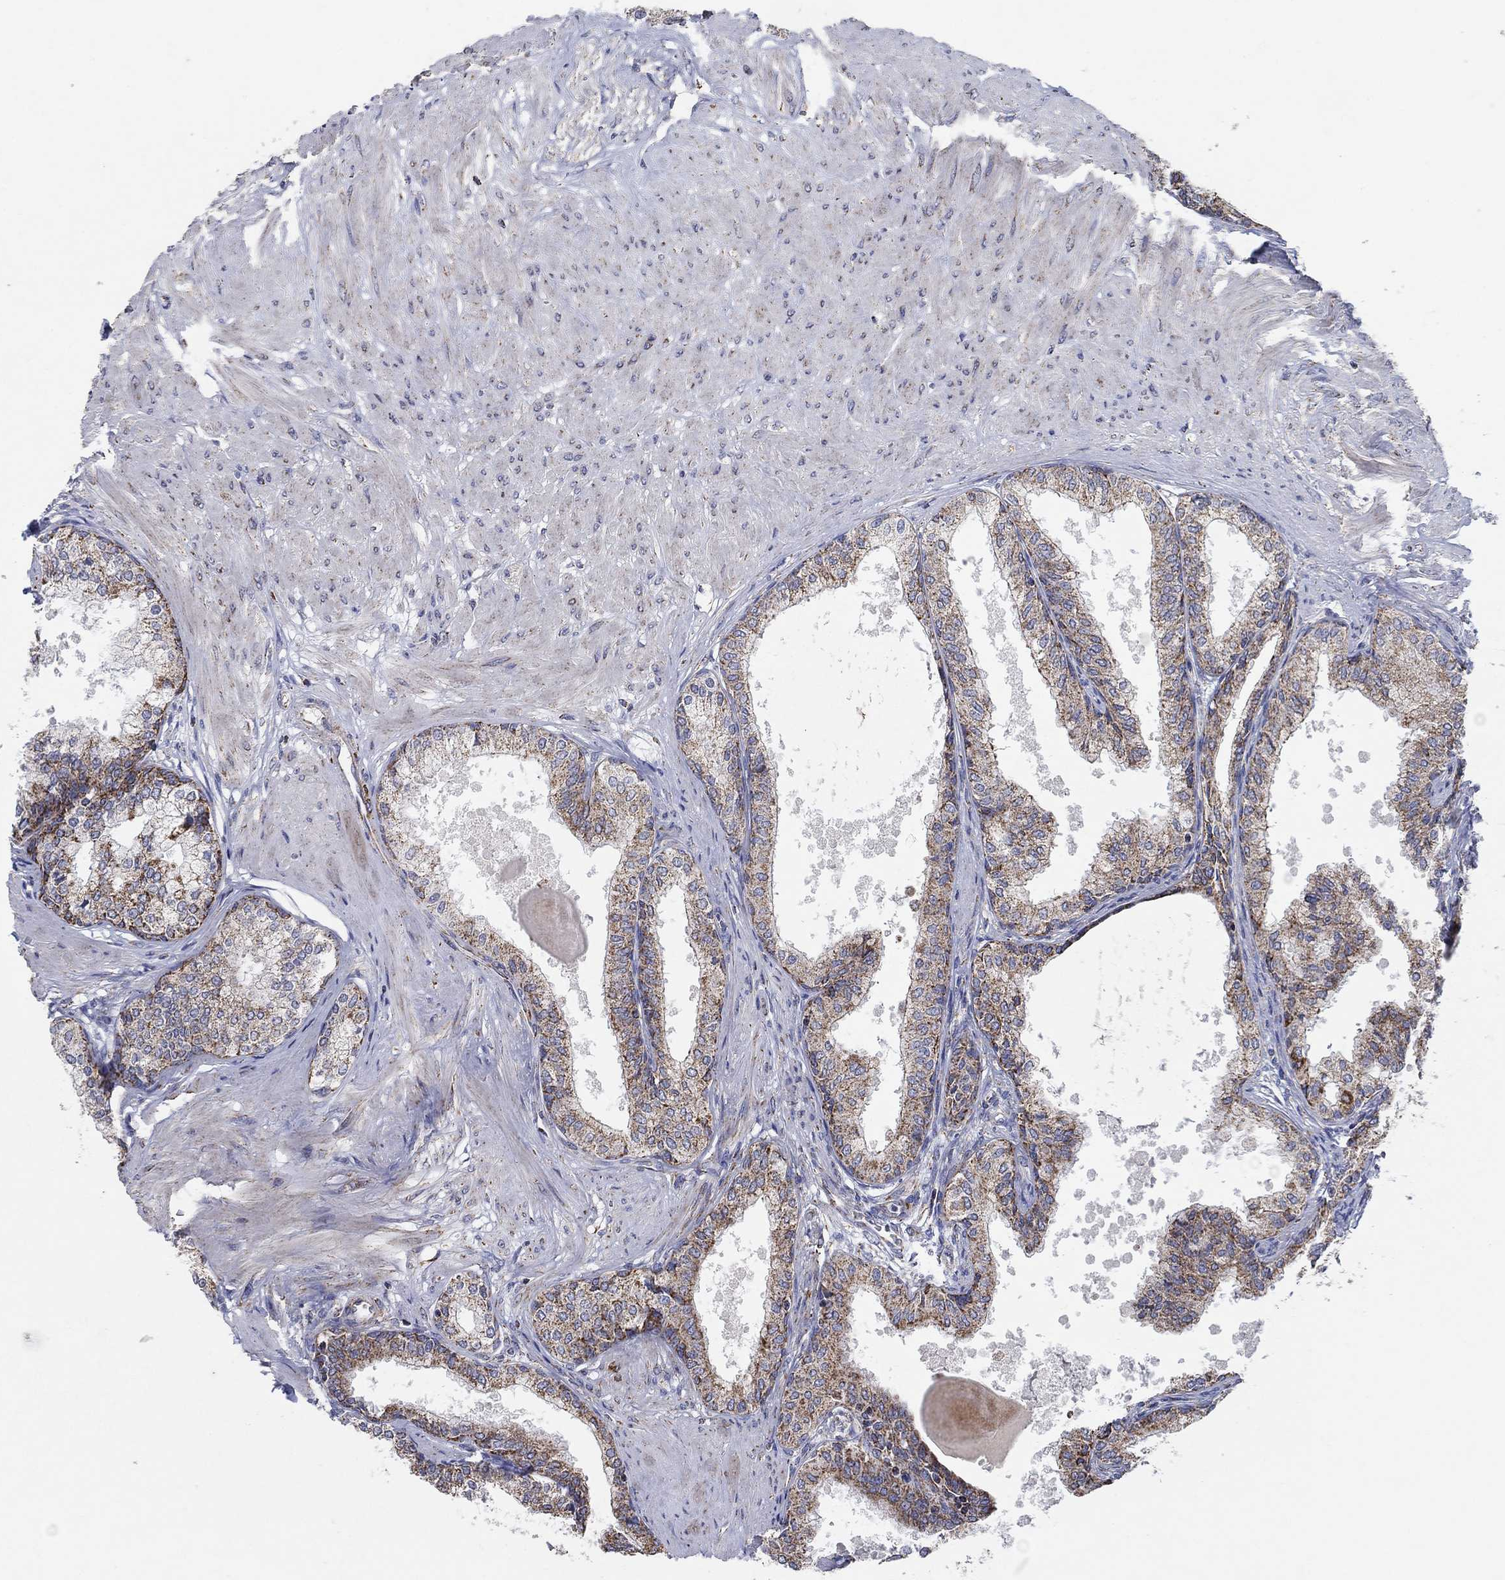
{"staining": {"intensity": "moderate", "quantity": "25%-75%", "location": "cytoplasmic/membranous"}, "tissue": "prostate", "cell_type": "Glandular cells", "image_type": "normal", "snomed": [{"axis": "morphology", "description": "Normal tissue, NOS"}, {"axis": "topography", "description": "Prostate"}], "caption": "Unremarkable prostate was stained to show a protein in brown. There is medium levels of moderate cytoplasmic/membranous staining in about 25%-75% of glandular cells. (IHC, brightfield microscopy, high magnification).", "gene": "C9orf85", "patient": {"sex": "male", "age": 63}}